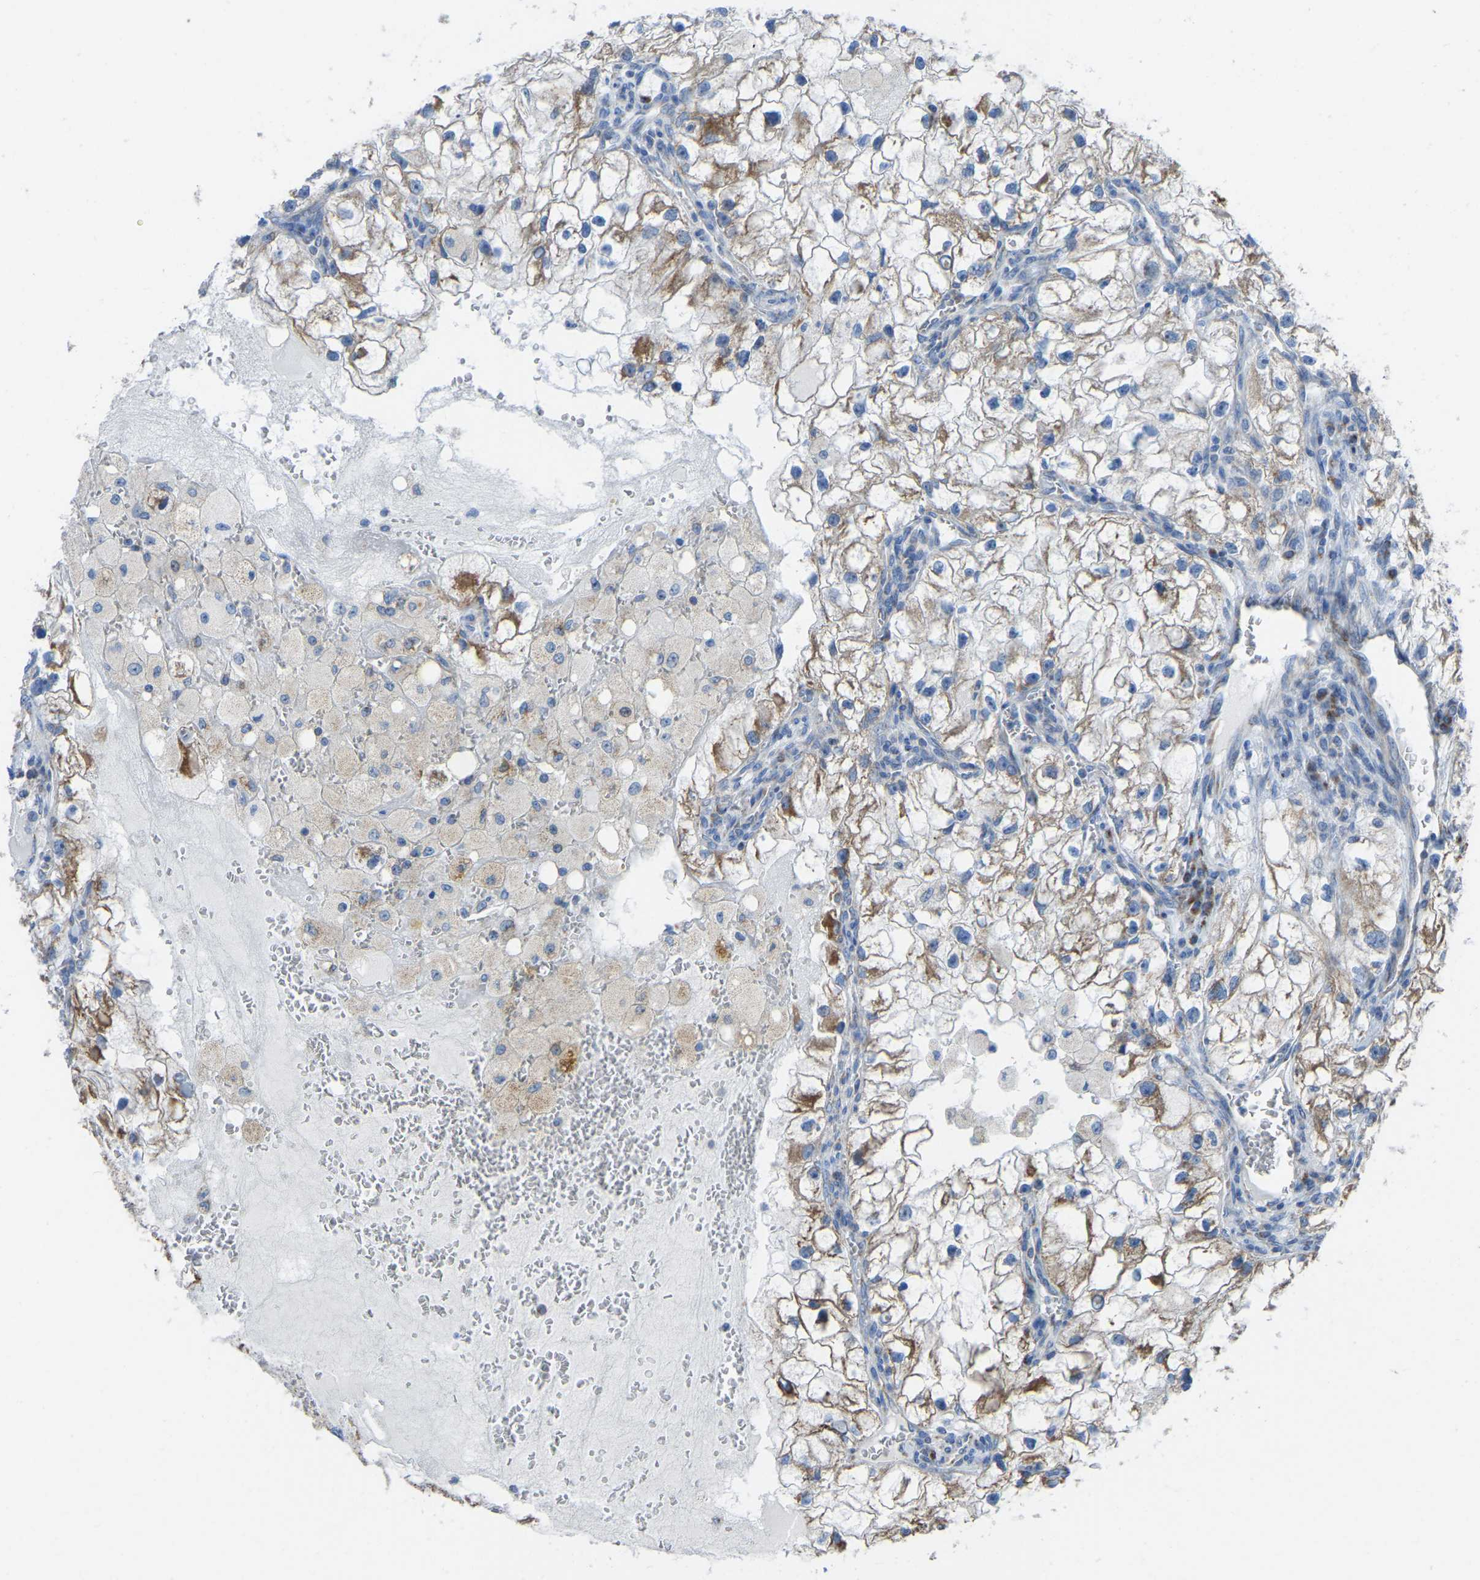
{"staining": {"intensity": "moderate", "quantity": ">75%", "location": "cytoplasmic/membranous"}, "tissue": "renal cancer", "cell_type": "Tumor cells", "image_type": "cancer", "snomed": [{"axis": "morphology", "description": "Adenocarcinoma, NOS"}, {"axis": "topography", "description": "Kidney"}], "caption": "Adenocarcinoma (renal) stained for a protein (brown) exhibits moderate cytoplasmic/membranous positive positivity in approximately >75% of tumor cells.", "gene": "ETFB", "patient": {"sex": "female", "age": 70}}